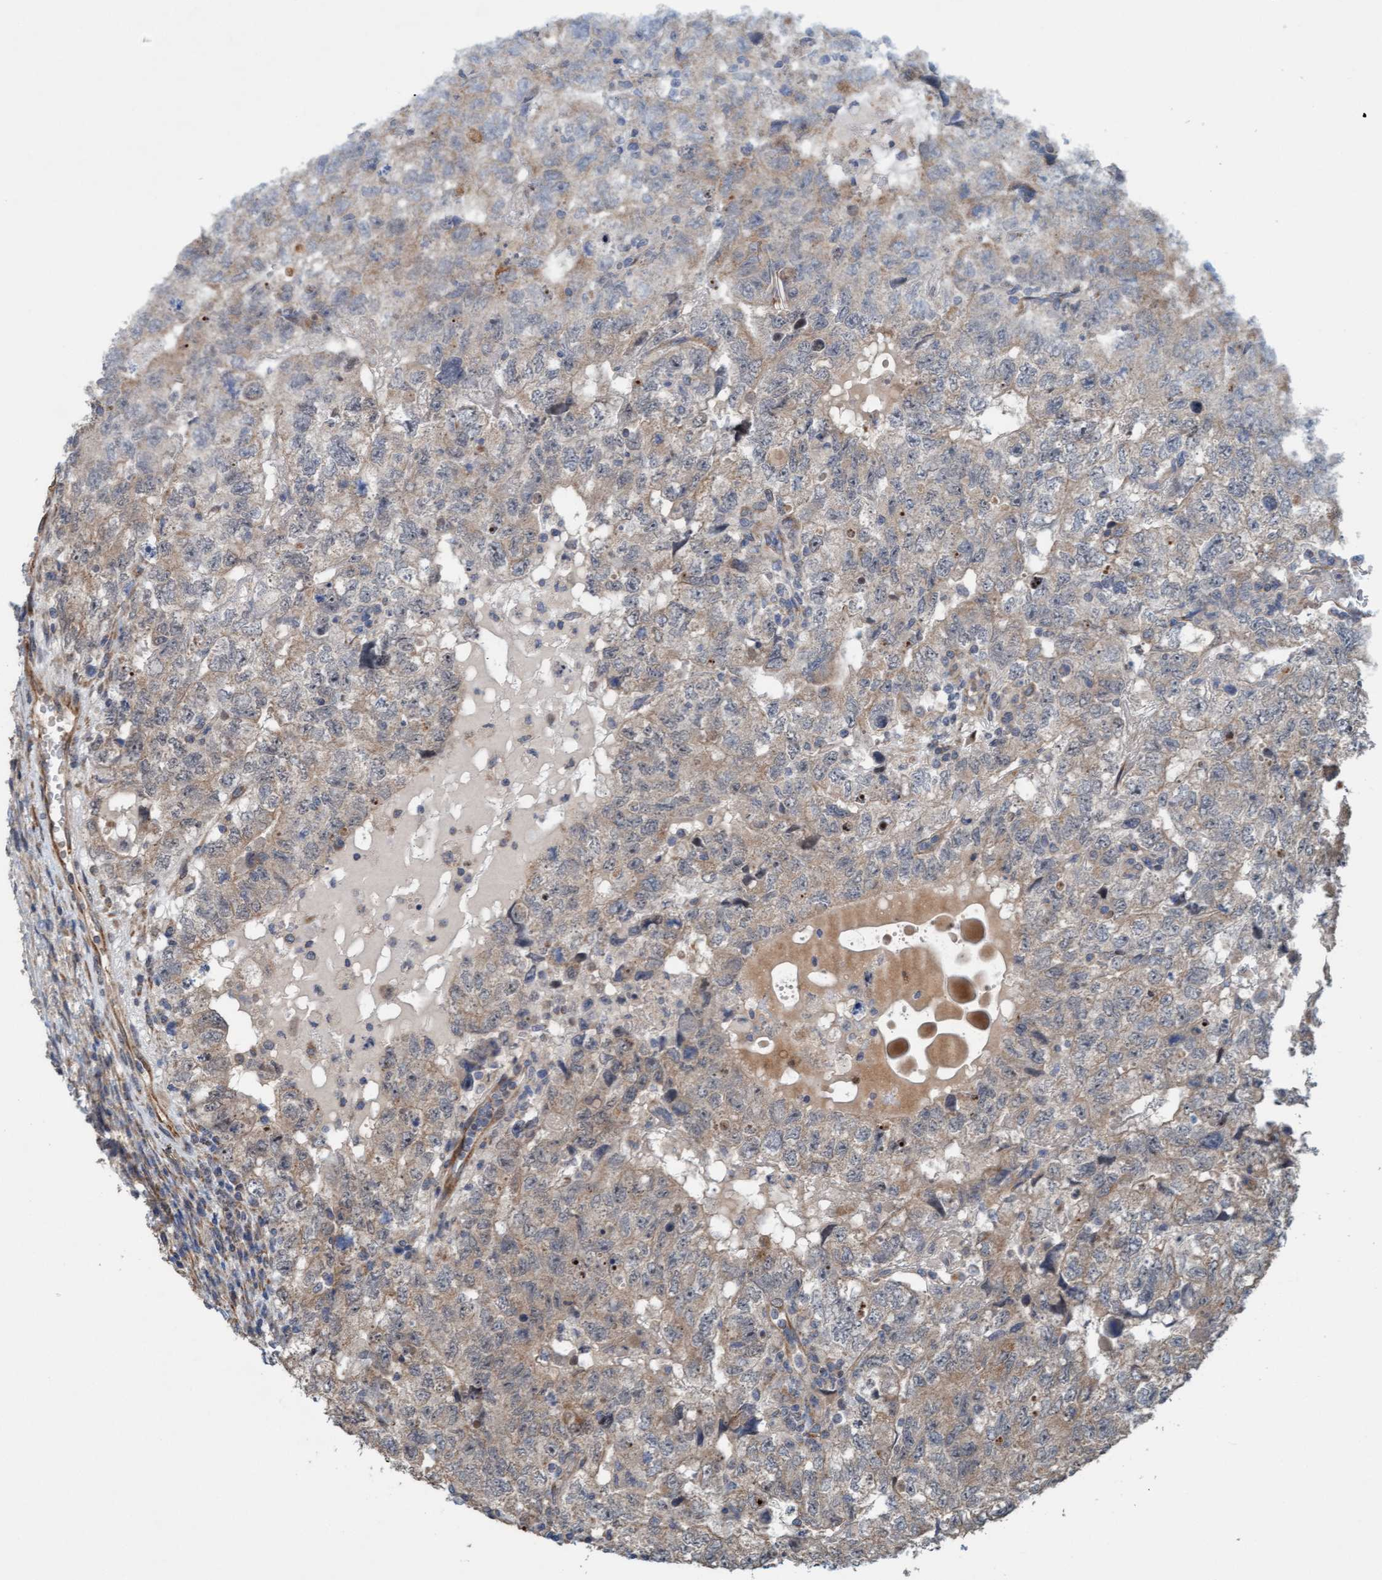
{"staining": {"intensity": "weak", "quantity": "<25%", "location": "cytoplasmic/membranous"}, "tissue": "testis cancer", "cell_type": "Tumor cells", "image_type": "cancer", "snomed": [{"axis": "morphology", "description": "Carcinoma, Embryonal, NOS"}, {"axis": "topography", "description": "Testis"}], "caption": "This is an immunohistochemistry photomicrograph of embryonal carcinoma (testis). There is no staining in tumor cells.", "gene": "ZNF566", "patient": {"sex": "male", "age": 36}}